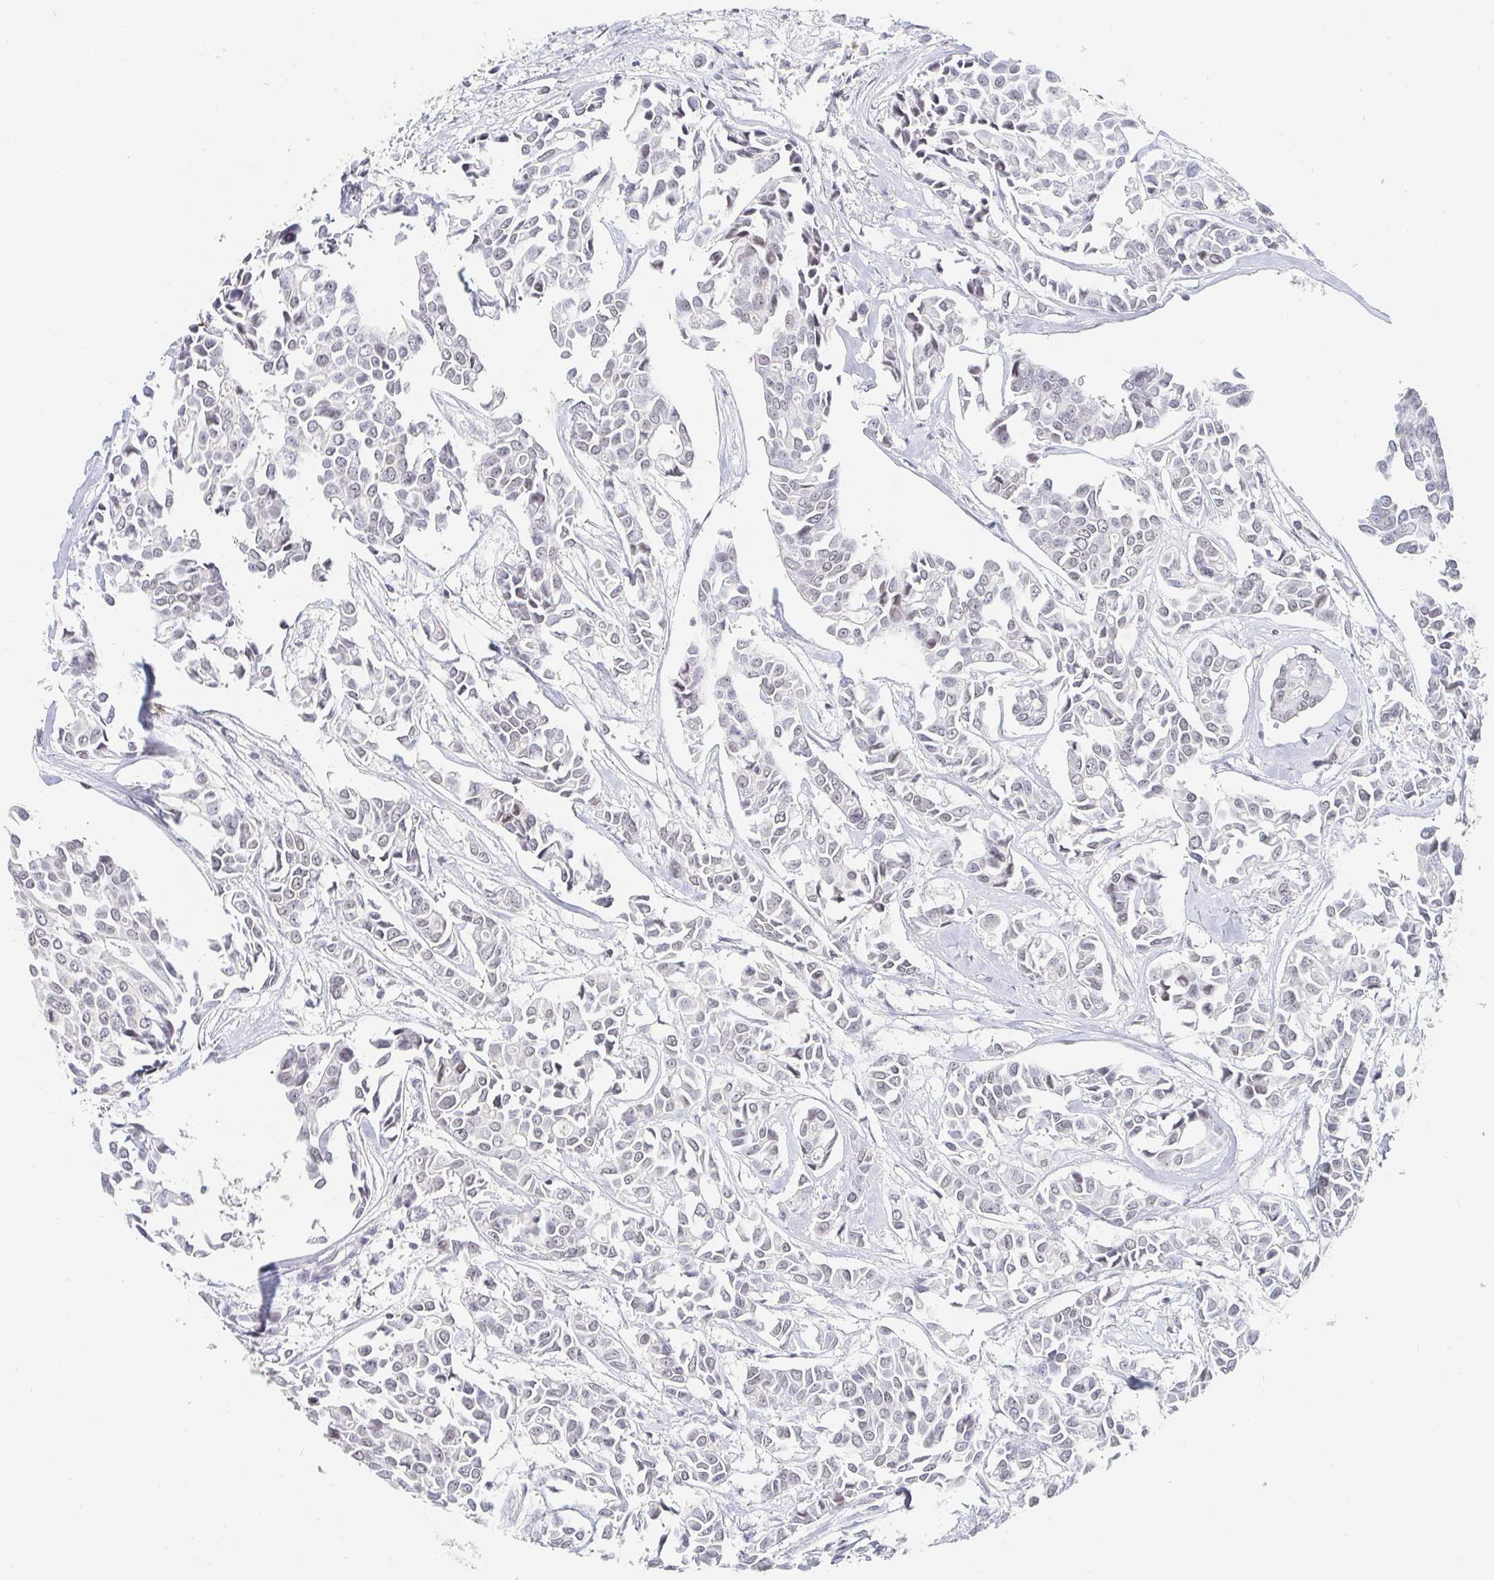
{"staining": {"intensity": "negative", "quantity": "none", "location": "none"}, "tissue": "breast cancer", "cell_type": "Tumor cells", "image_type": "cancer", "snomed": [{"axis": "morphology", "description": "Duct carcinoma"}, {"axis": "topography", "description": "Breast"}], "caption": "Immunohistochemistry of human intraductal carcinoma (breast) demonstrates no positivity in tumor cells.", "gene": "NME9", "patient": {"sex": "female", "age": 54}}